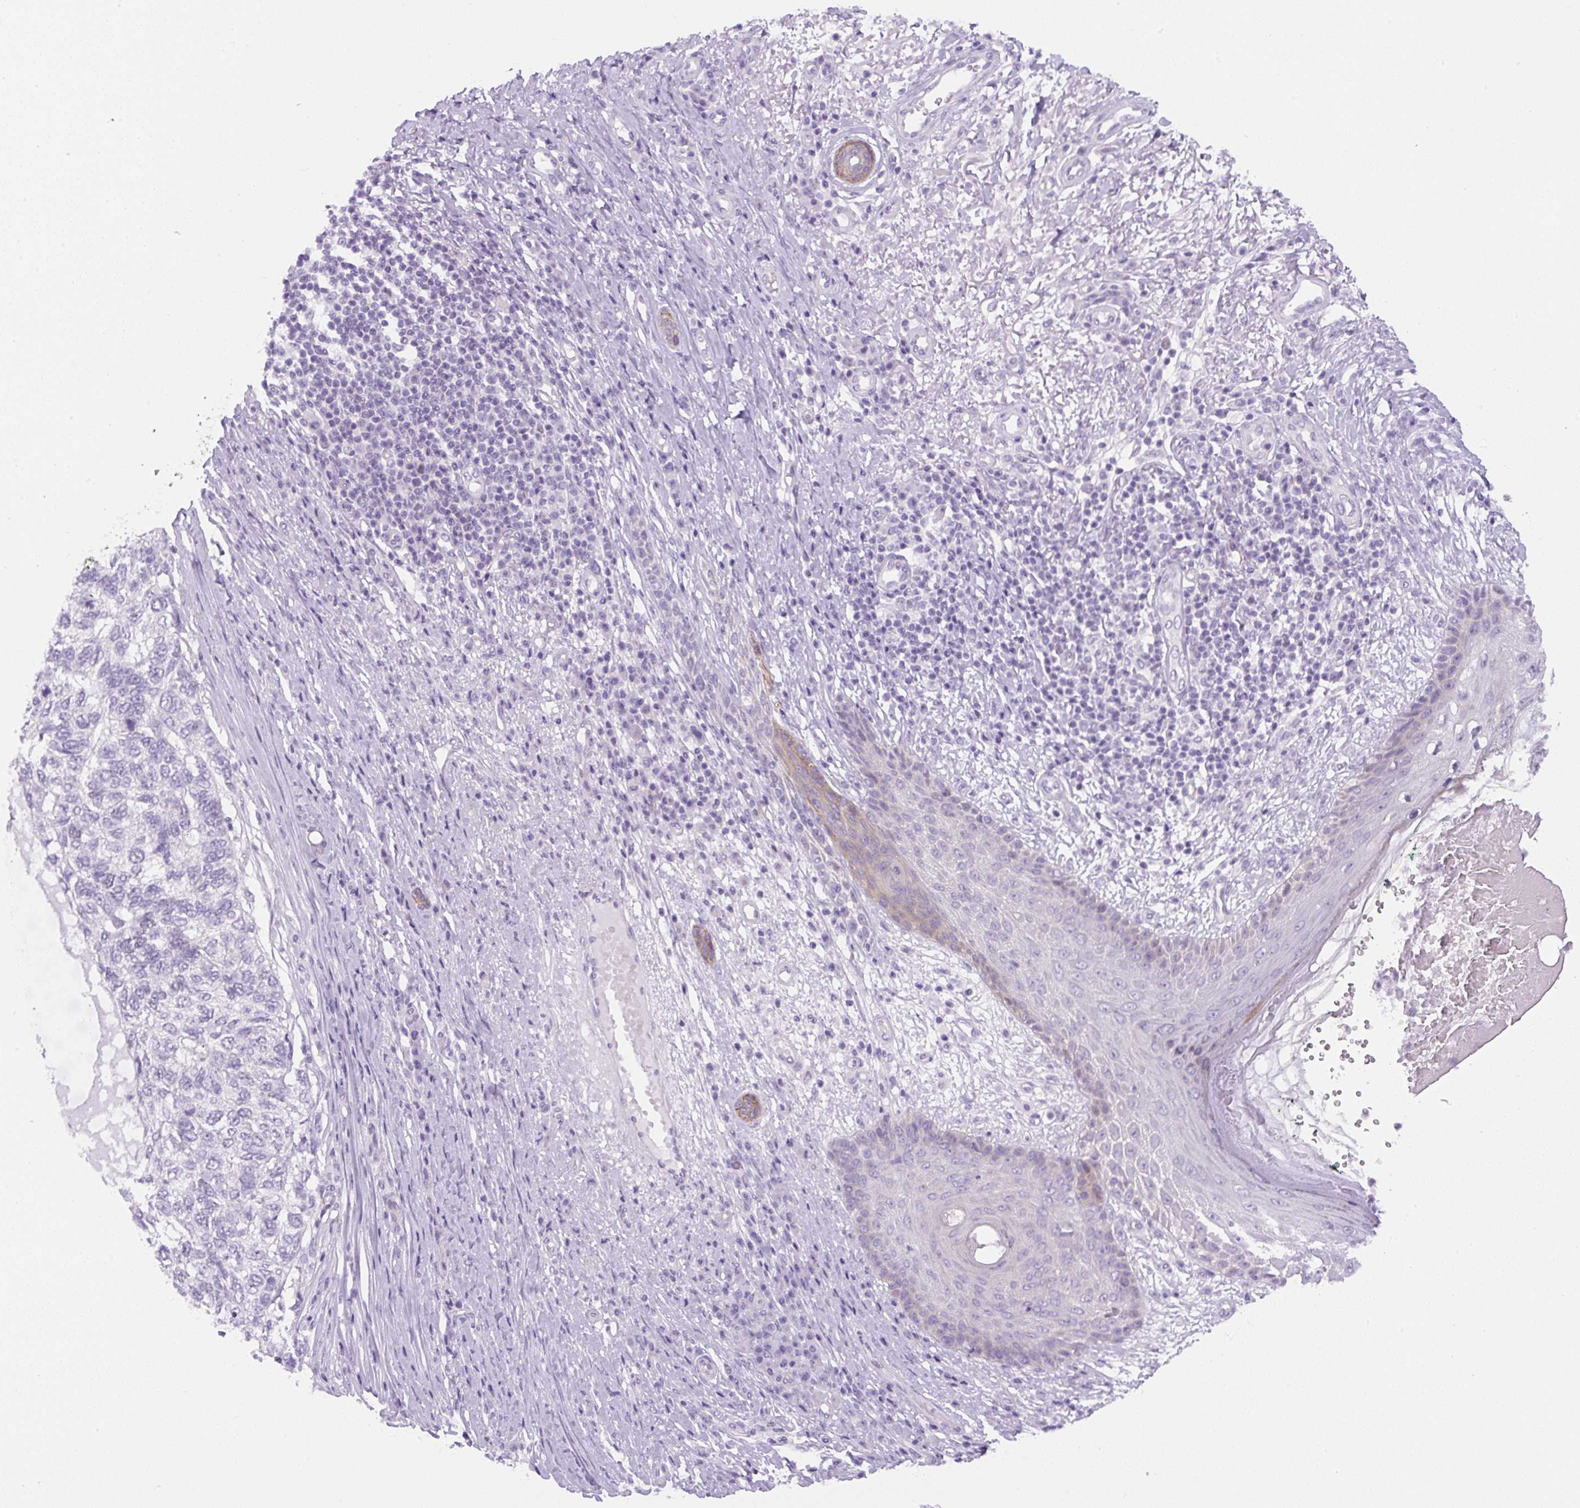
{"staining": {"intensity": "negative", "quantity": "none", "location": "none"}, "tissue": "skin cancer", "cell_type": "Tumor cells", "image_type": "cancer", "snomed": [{"axis": "morphology", "description": "Basal cell carcinoma"}, {"axis": "topography", "description": "Skin"}], "caption": "The image reveals no significant staining in tumor cells of skin cancer (basal cell carcinoma).", "gene": "ADAMTS19", "patient": {"sex": "female", "age": 65}}